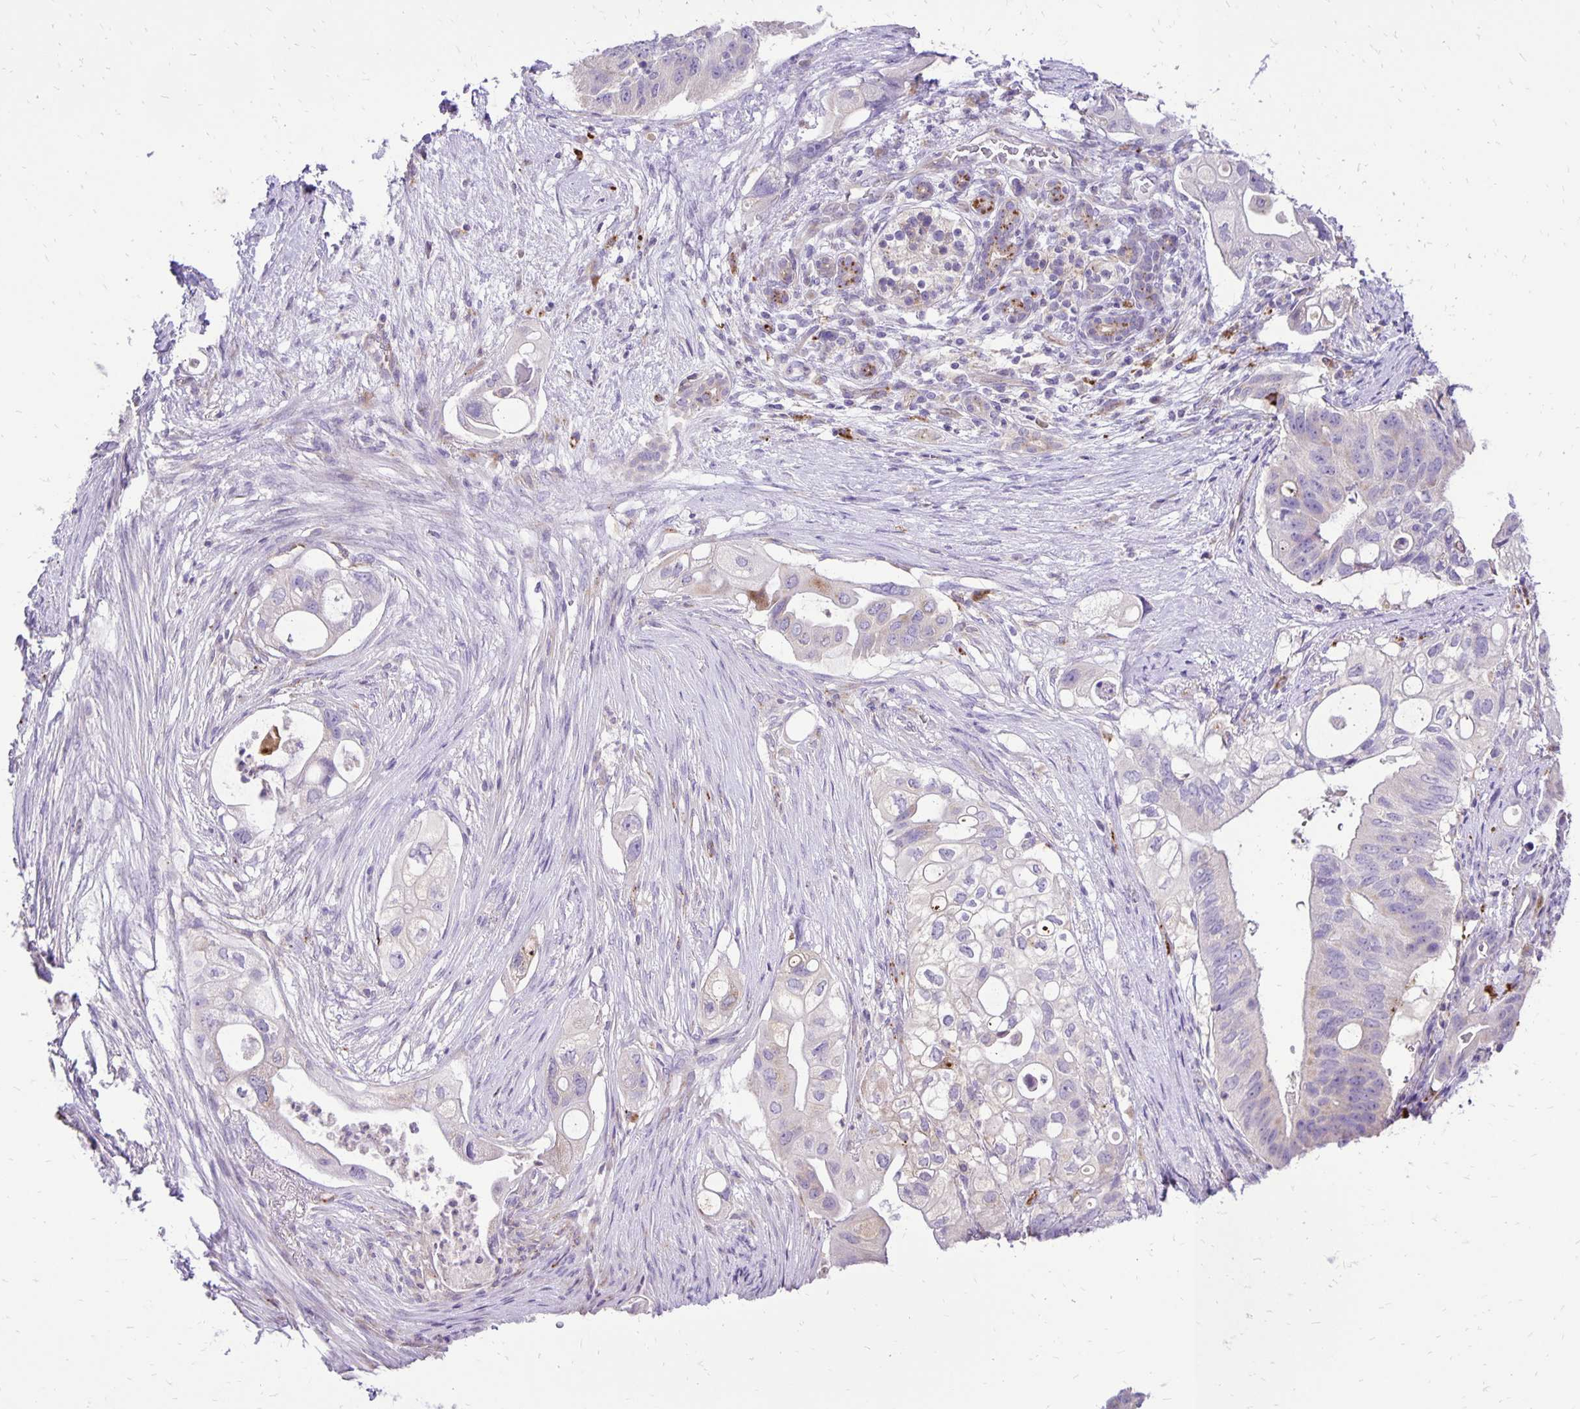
{"staining": {"intensity": "negative", "quantity": "none", "location": "none"}, "tissue": "pancreatic cancer", "cell_type": "Tumor cells", "image_type": "cancer", "snomed": [{"axis": "morphology", "description": "Adenocarcinoma, NOS"}, {"axis": "topography", "description": "Pancreas"}], "caption": "Micrograph shows no significant protein expression in tumor cells of pancreatic adenocarcinoma.", "gene": "EIF5A", "patient": {"sex": "female", "age": 72}}